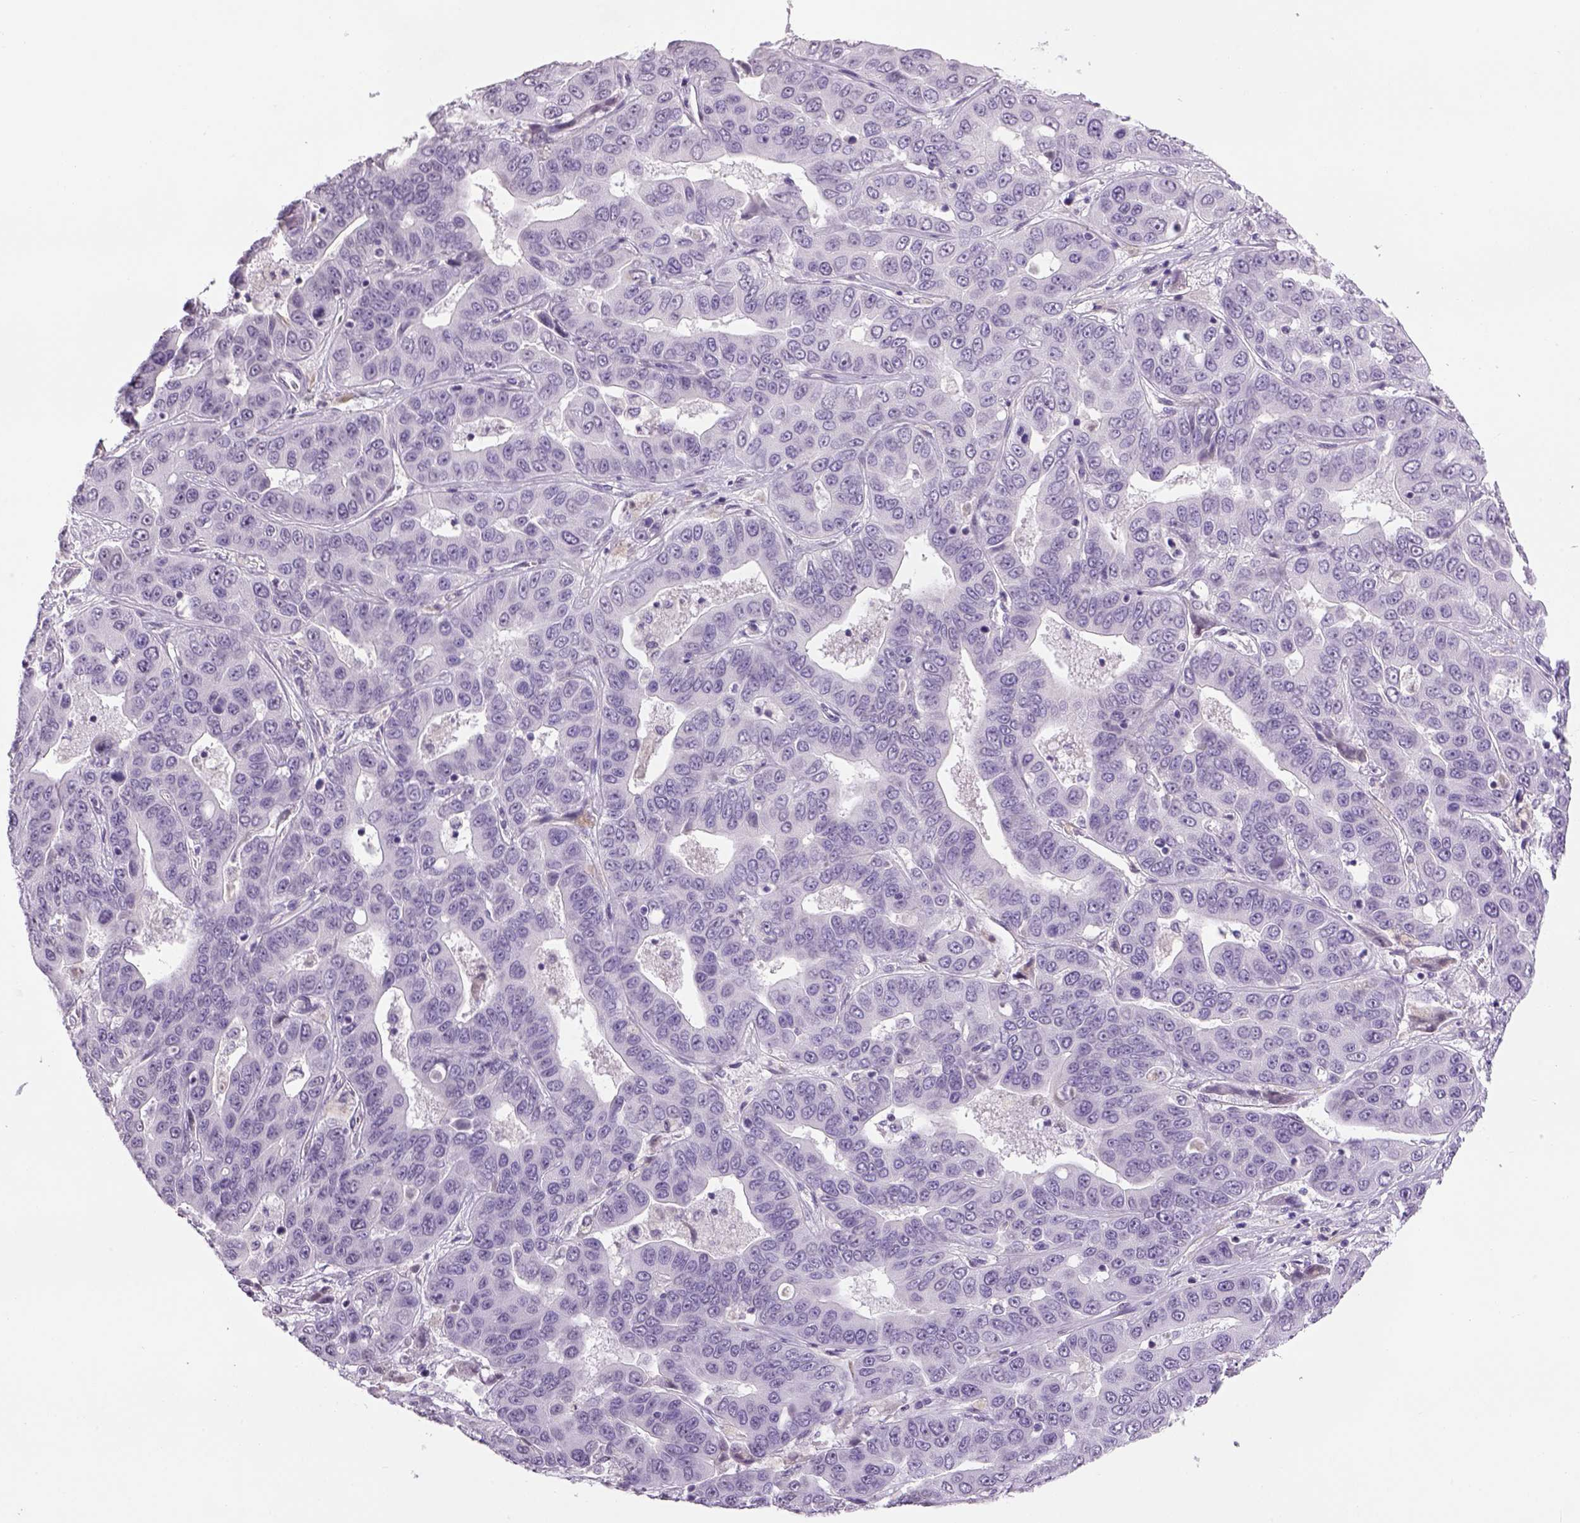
{"staining": {"intensity": "negative", "quantity": "none", "location": "none"}, "tissue": "liver cancer", "cell_type": "Tumor cells", "image_type": "cancer", "snomed": [{"axis": "morphology", "description": "Cholangiocarcinoma"}, {"axis": "topography", "description": "Liver"}], "caption": "This is an IHC histopathology image of human liver cancer. There is no staining in tumor cells.", "gene": "PRRT1", "patient": {"sex": "female", "age": 52}}